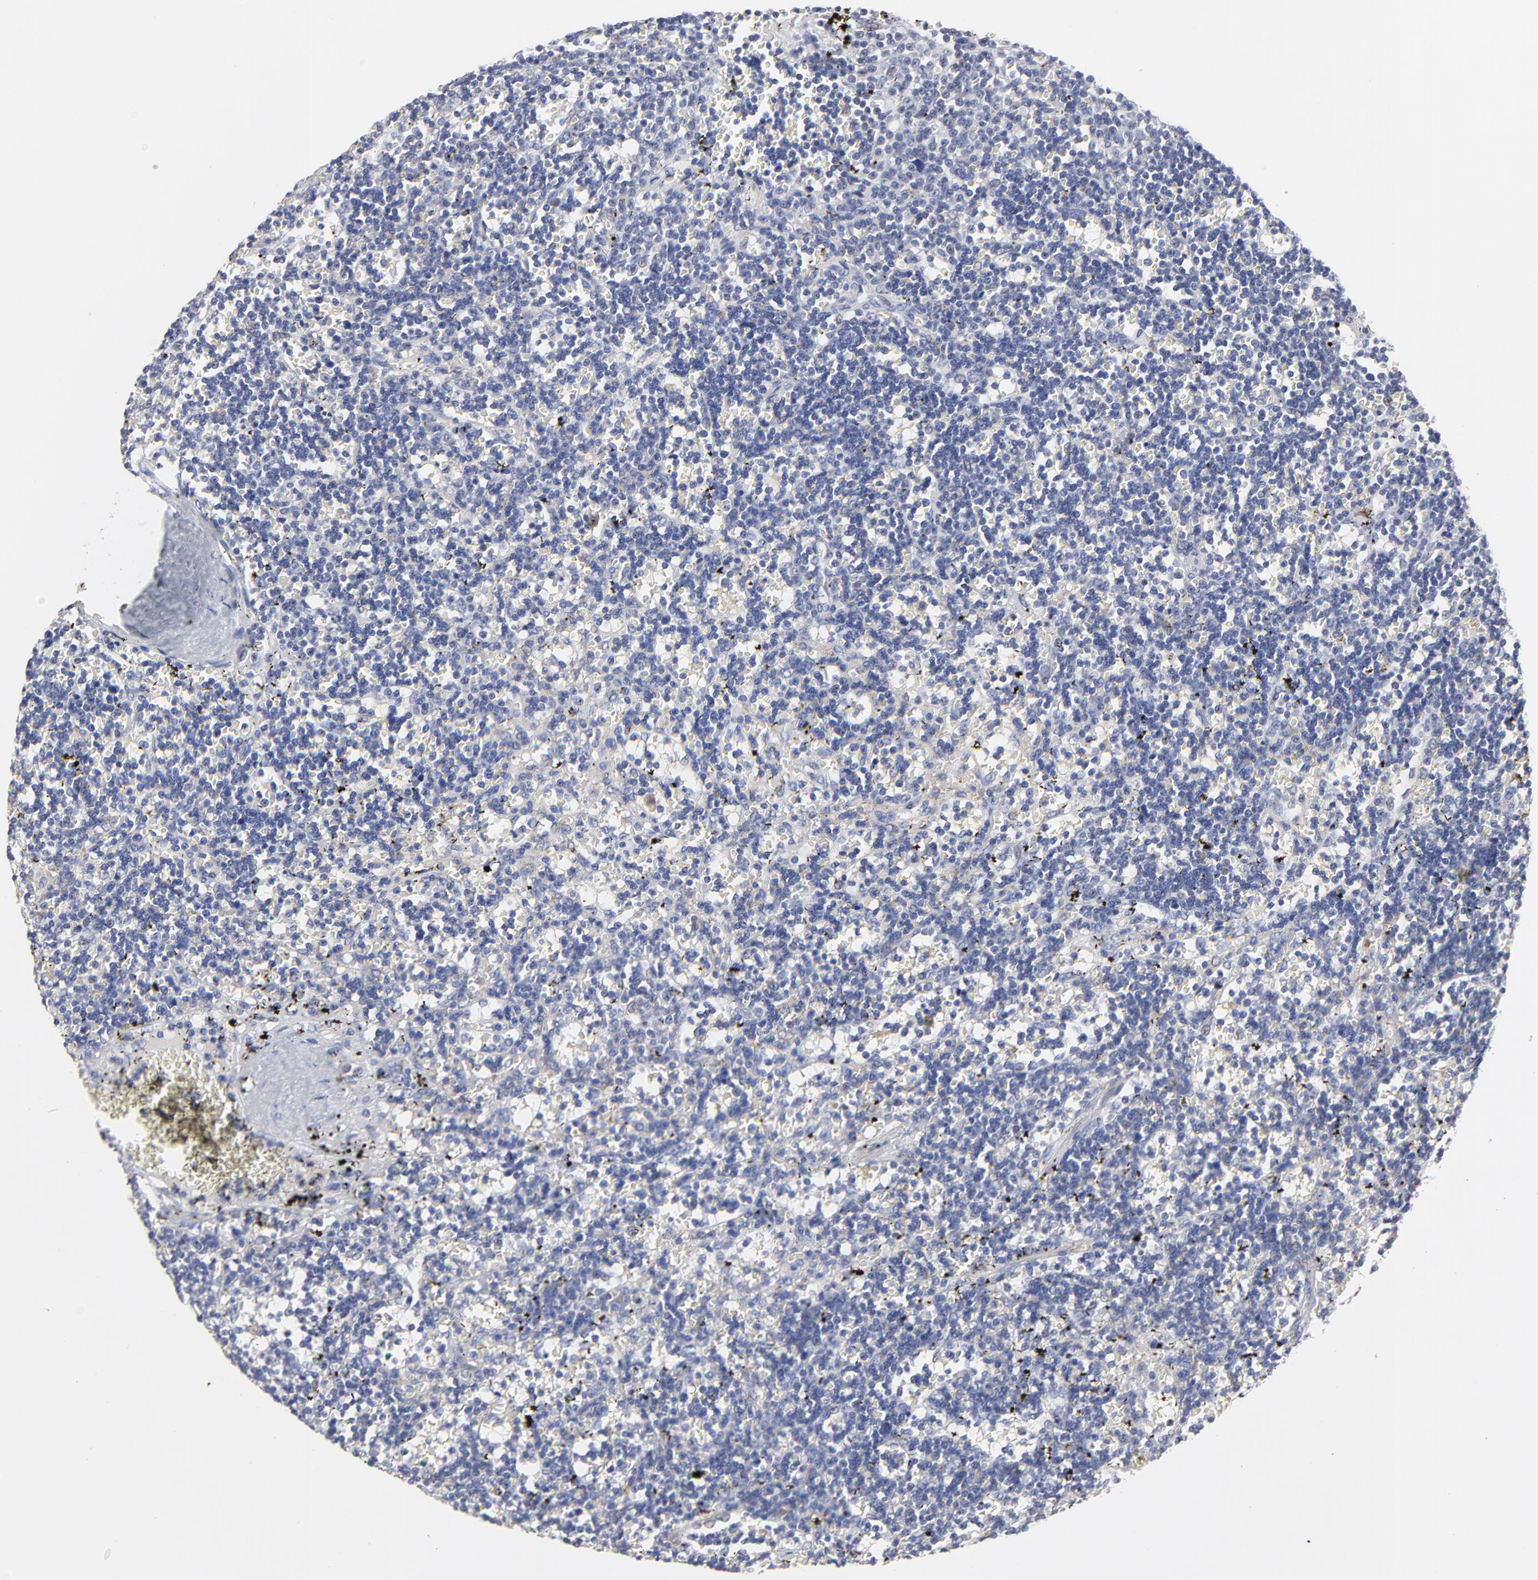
{"staining": {"intensity": "negative", "quantity": "none", "location": "none"}, "tissue": "lymphoma", "cell_type": "Tumor cells", "image_type": "cancer", "snomed": [{"axis": "morphology", "description": "Malignant lymphoma, non-Hodgkin's type, Low grade"}, {"axis": "topography", "description": "Spleen"}], "caption": "An image of lymphoma stained for a protein shows no brown staining in tumor cells.", "gene": "TRIM22", "patient": {"sex": "male", "age": 60}}